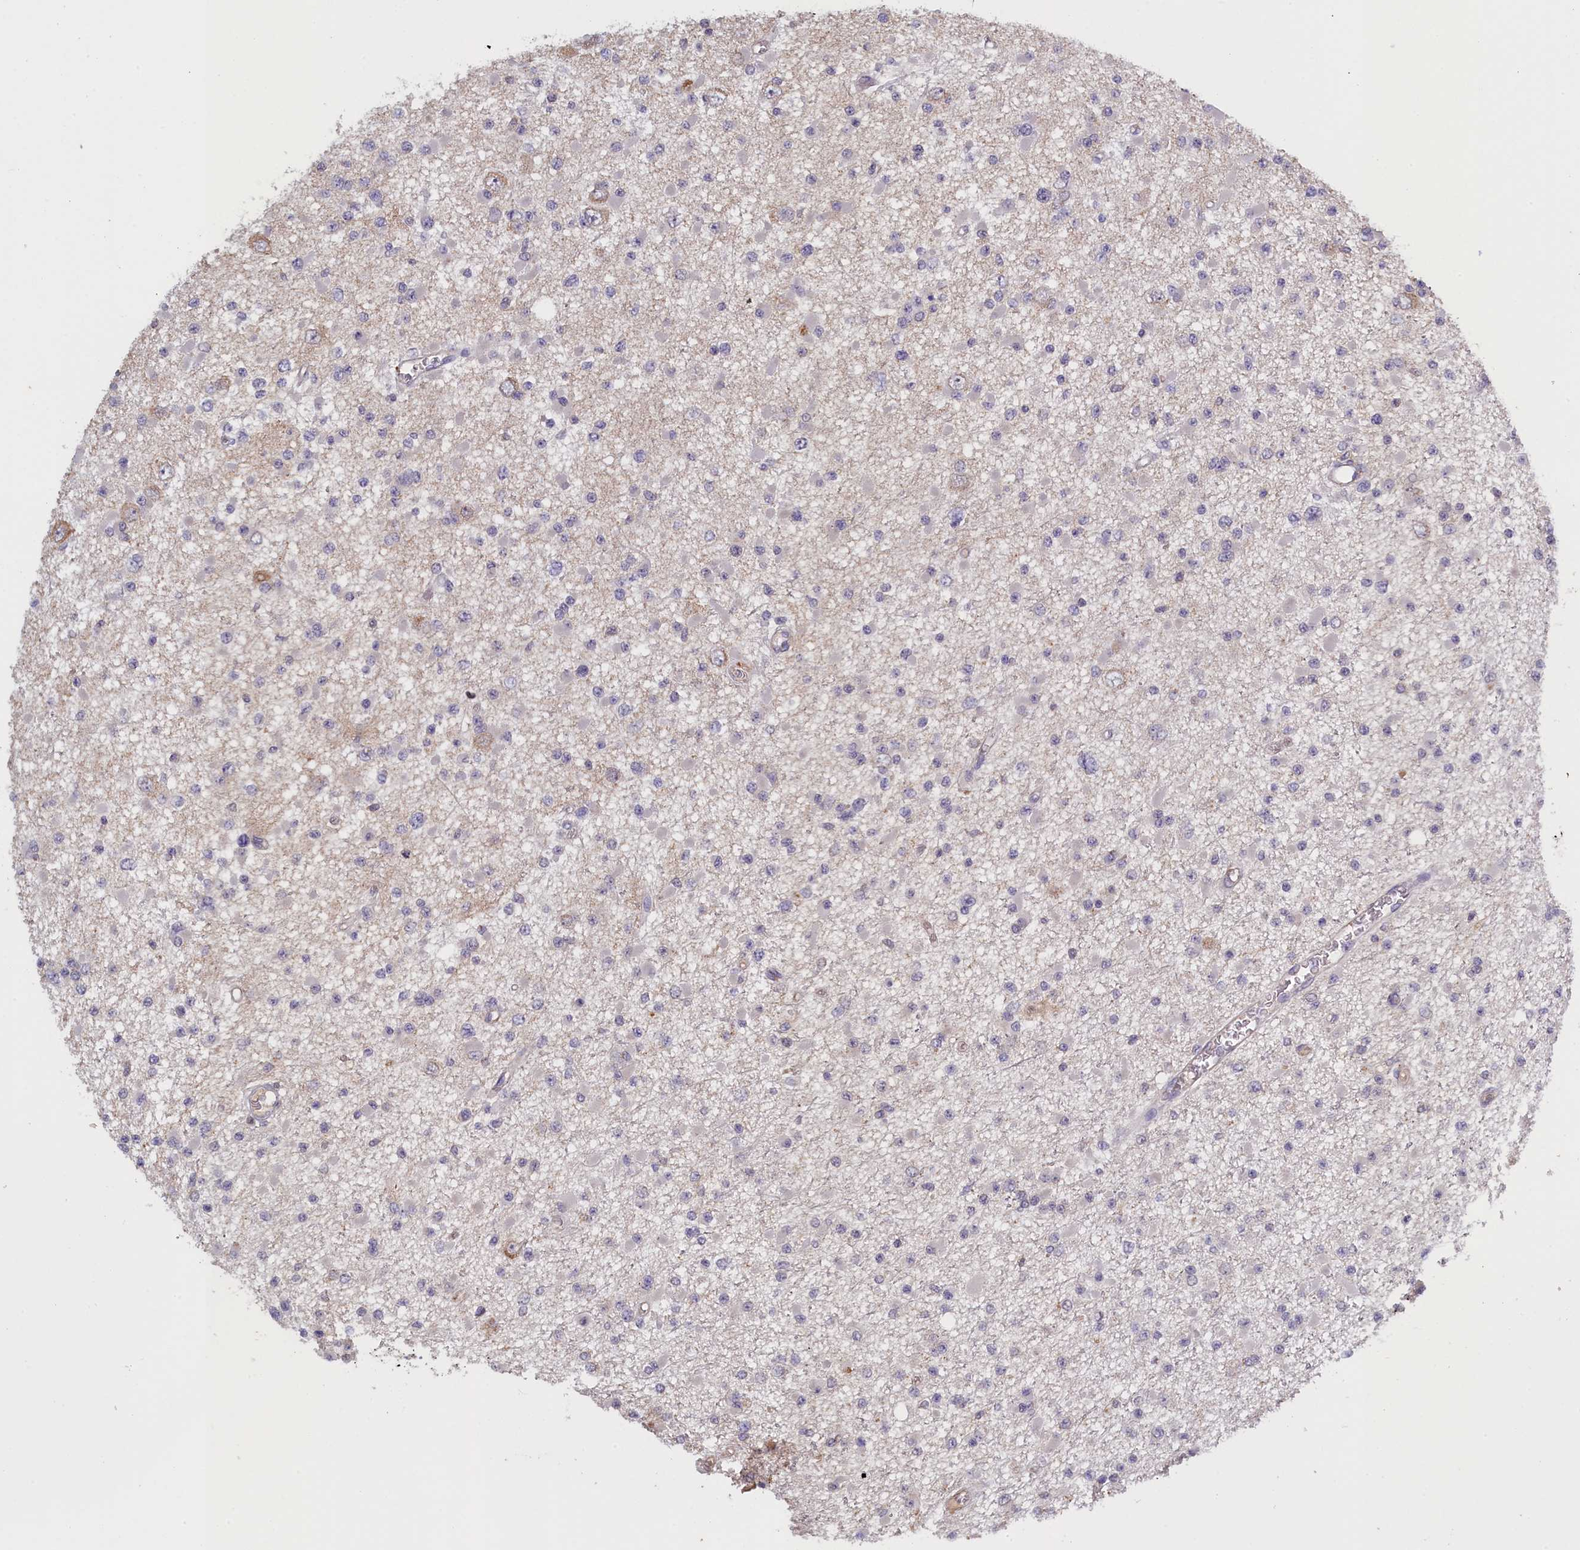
{"staining": {"intensity": "negative", "quantity": "none", "location": "none"}, "tissue": "glioma", "cell_type": "Tumor cells", "image_type": "cancer", "snomed": [{"axis": "morphology", "description": "Glioma, malignant, Low grade"}, {"axis": "topography", "description": "Brain"}], "caption": "Protein analysis of malignant glioma (low-grade) exhibits no significant staining in tumor cells.", "gene": "COL19A1", "patient": {"sex": "female", "age": 22}}